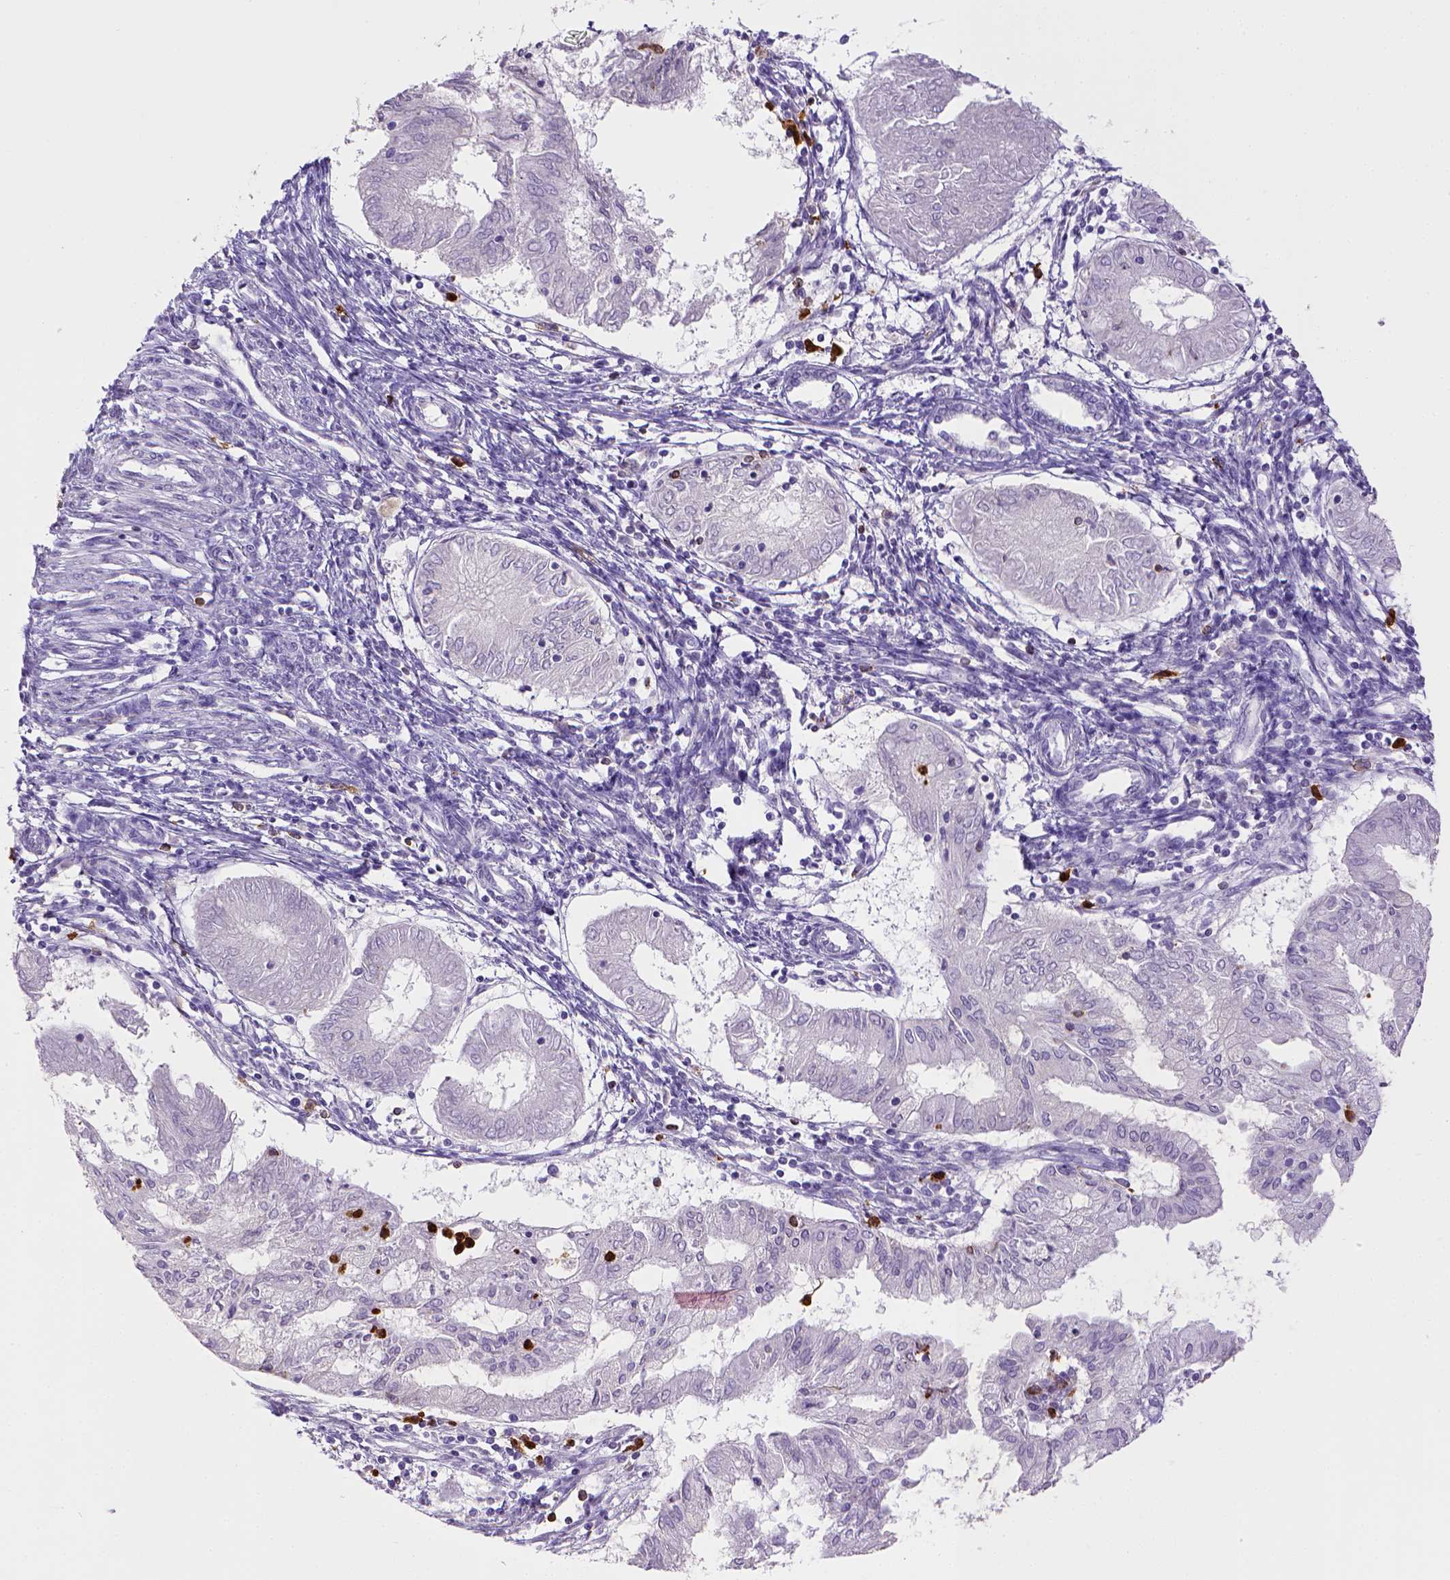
{"staining": {"intensity": "negative", "quantity": "none", "location": "none"}, "tissue": "endometrial cancer", "cell_type": "Tumor cells", "image_type": "cancer", "snomed": [{"axis": "morphology", "description": "Adenocarcinoma, NOS"}, {"axis": "topography", "description": "Endometrium"}], "caption": "This is an immunohistochemistry histopathology image of human endometrial adenocarcinoma. There is no positivity in tumor cells.", "gene": "ITGAM", "patient": {"sex": "female", "age": 68}}